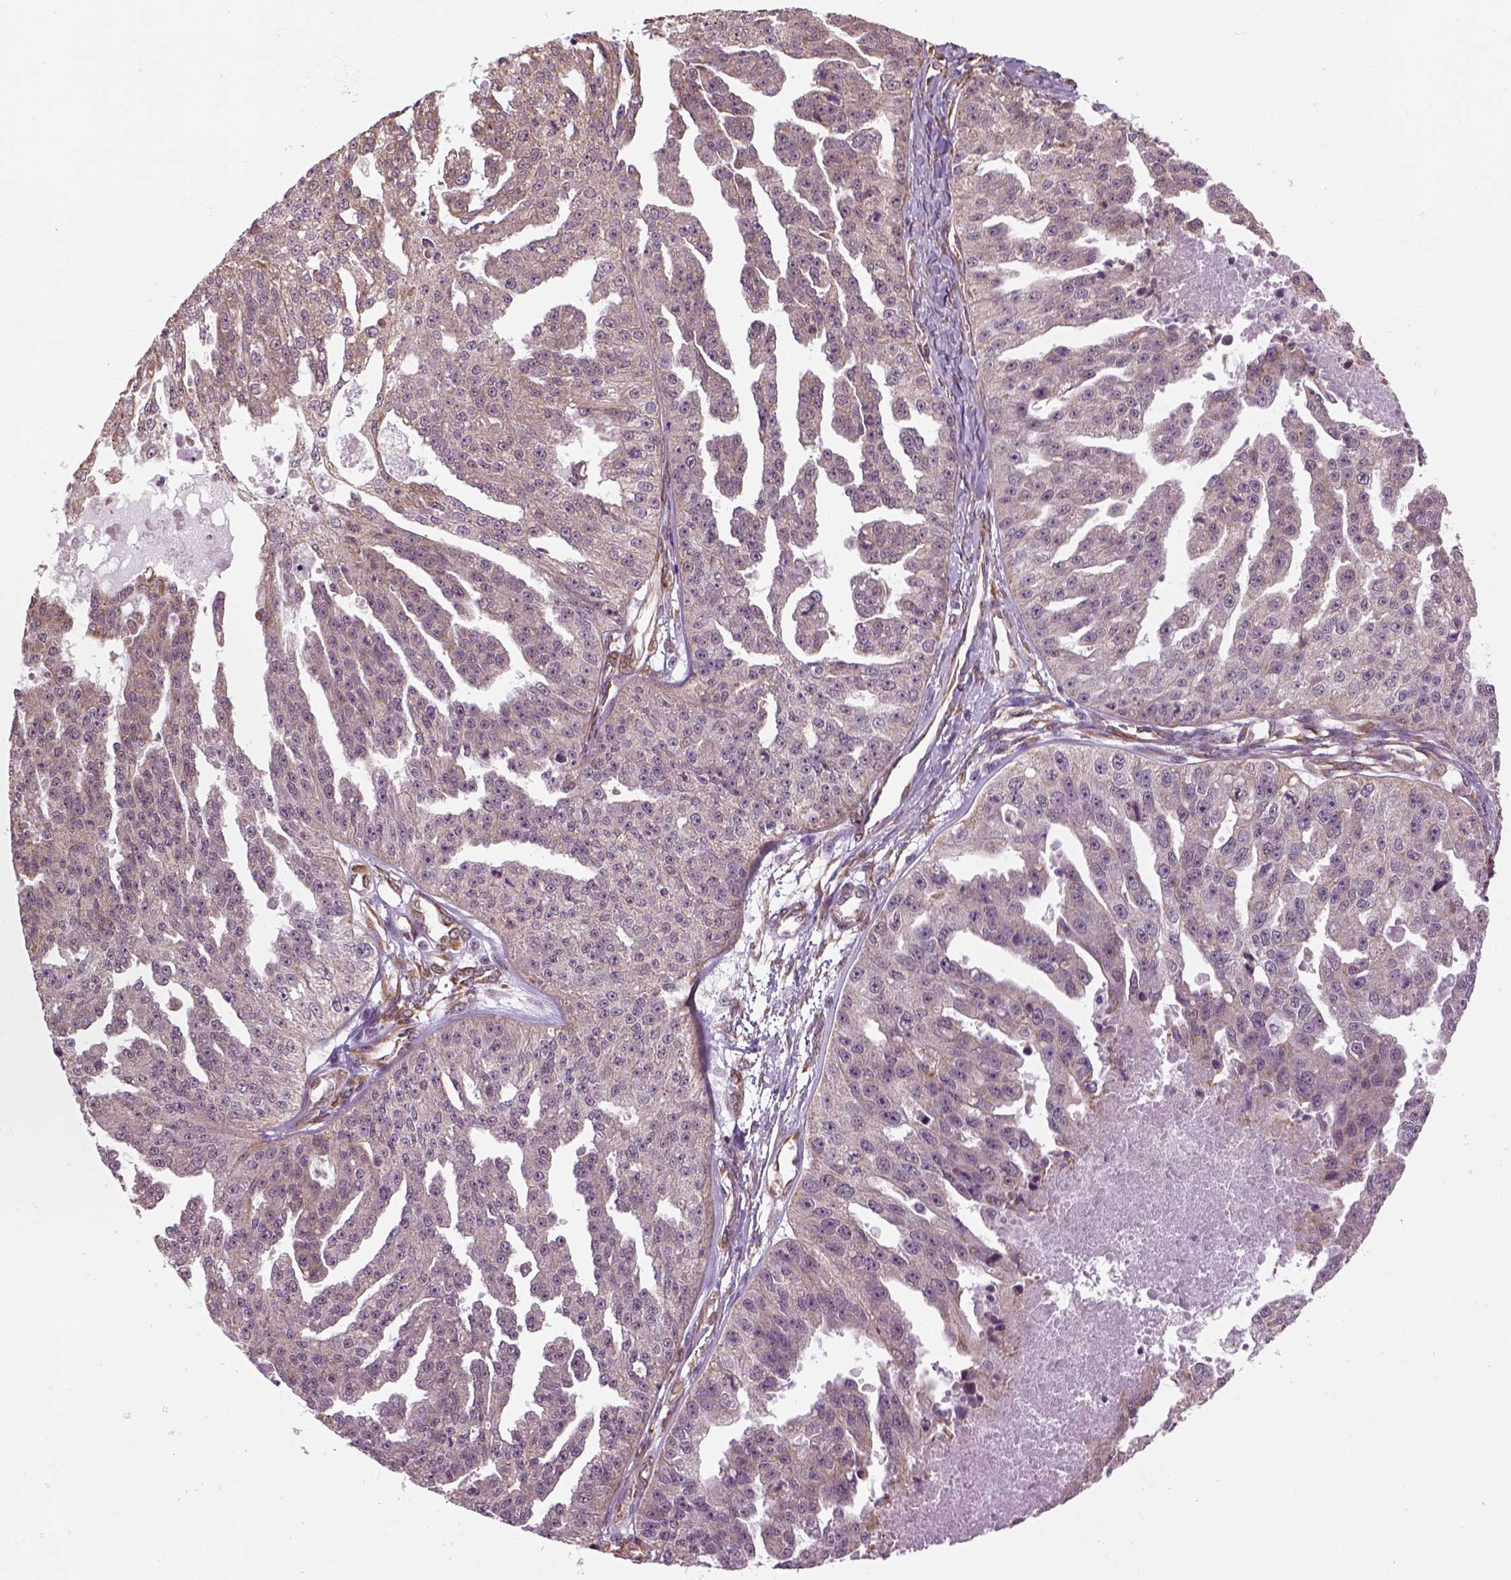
{"staining": {"intensity": "weak", "quantity": ">75%", "location": "cytoplasmic/membranous"}, "tissue": "ovarian cancer", "cell_type": "Tumor cells", "image_type": "cancer", "snomed": [{"axis": "morphology", "description": "Cystadenocarcinoma, serous, NOS"}, {"axis": "topography", "description": "Ovary"}], "caption": "Protein positivity by IHC demonstrates weak cytoplasmic/membranous staining in approximately >75% of tumor cells in ovarian serous cystadenocarcinoma.", "gene": "XK", "patient": {"sex": "female", "age": 58}}